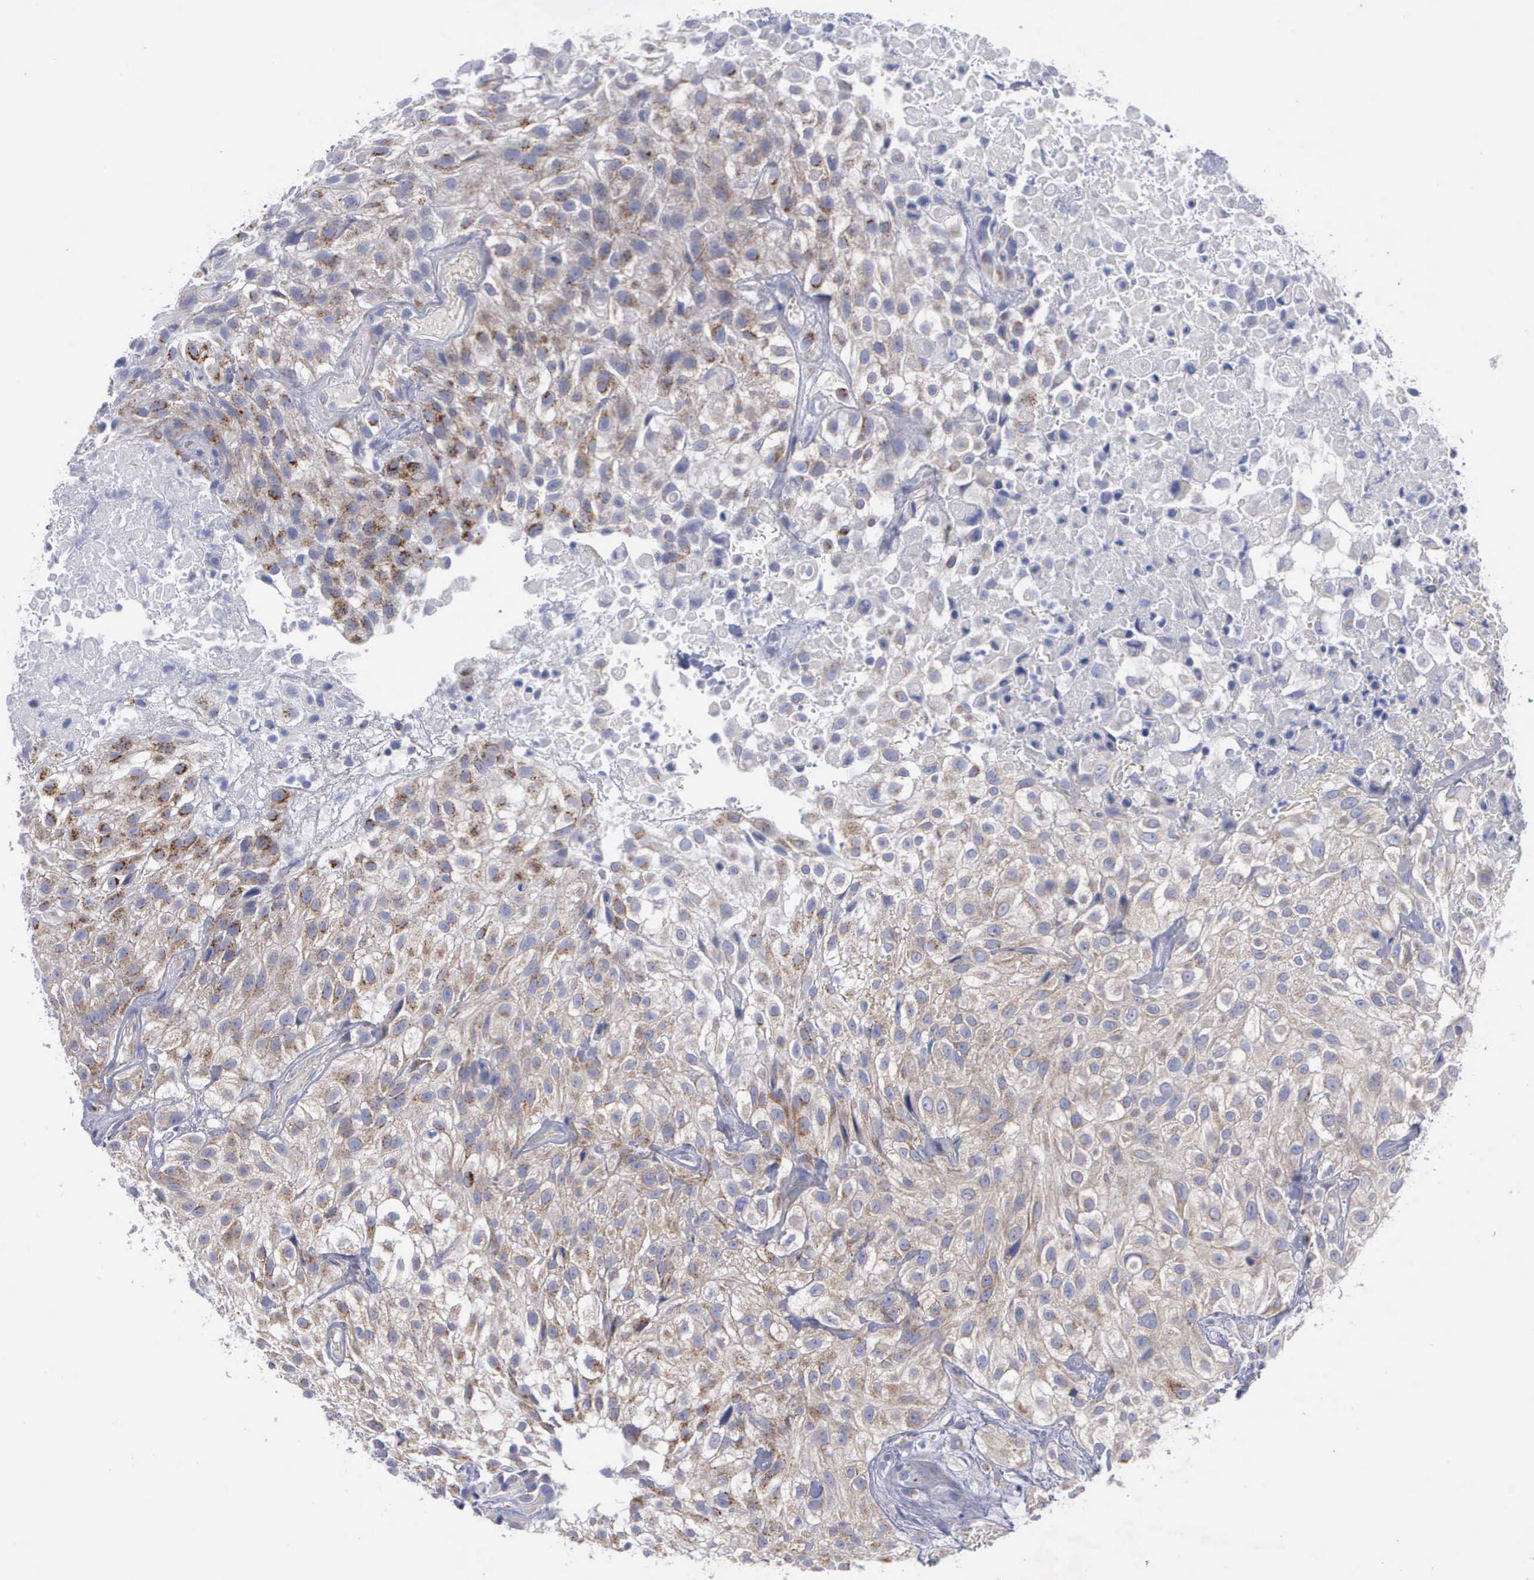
{"staining": {"intensity": "weak", "quantity": "25%-75%", "location": "cytoplasmic/membranous"}, "tissue": "urothelial cancer", "cell_type": "Tumor cells", "image_type": "cancer", "snomed": [{"axis": "morphology", "description": "Urothelial carcinoma, High grade"}, {"axis": "topography", "description": "Urinary bladder"}], "caption": "Protein expression analysis of human urothelial carcinoma (high-grade) reveals weak cytoplasmic/membranous staining in approximately 25%-75% of tumor cells.", "gene": "APOOL", "patient": {"sex": "male", "age": 56}}